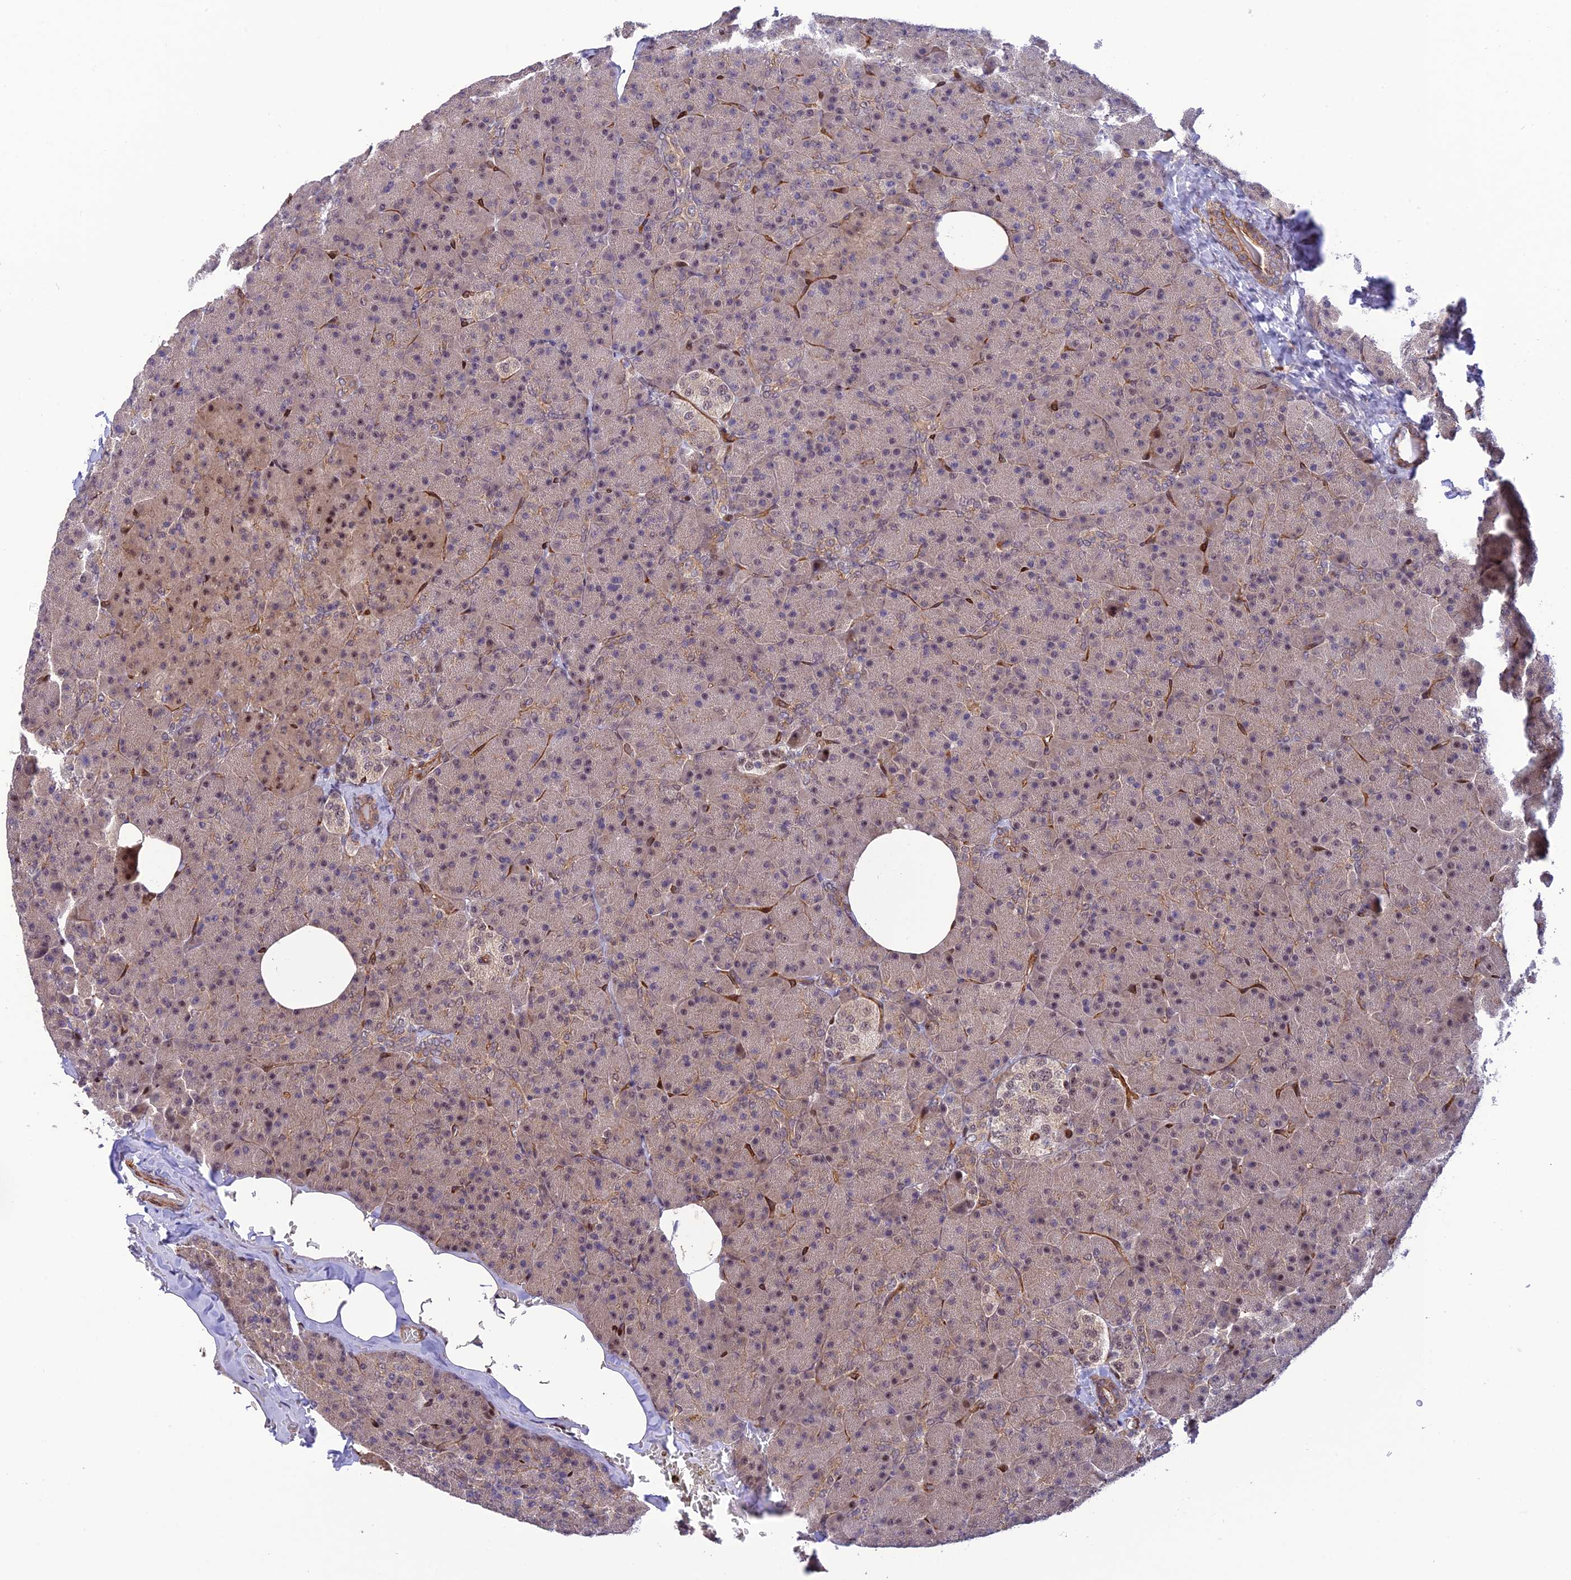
{"staining": {"intensity": "moderate", "quantity": "<25%", "location": "nuclear"}, "tissue": "pancreas", "cell_type": "Exocrine glandular cells", "image_type": "normal", "snomed": [{"axis": "morphology", "description": "Normal tissue, NOS"}, {"axis": "topography", "description": "Pancreas"}], "caption": "Immunohistochemistry (IHC) image of unremarkable human pancreas stained for a protein (brown), which reveals low levels of moderate nuclear expression in approximately <25% of exocrine glandular cells.", "gene": "ZNF584", "patient": {"sex": "female", "age": 35}}